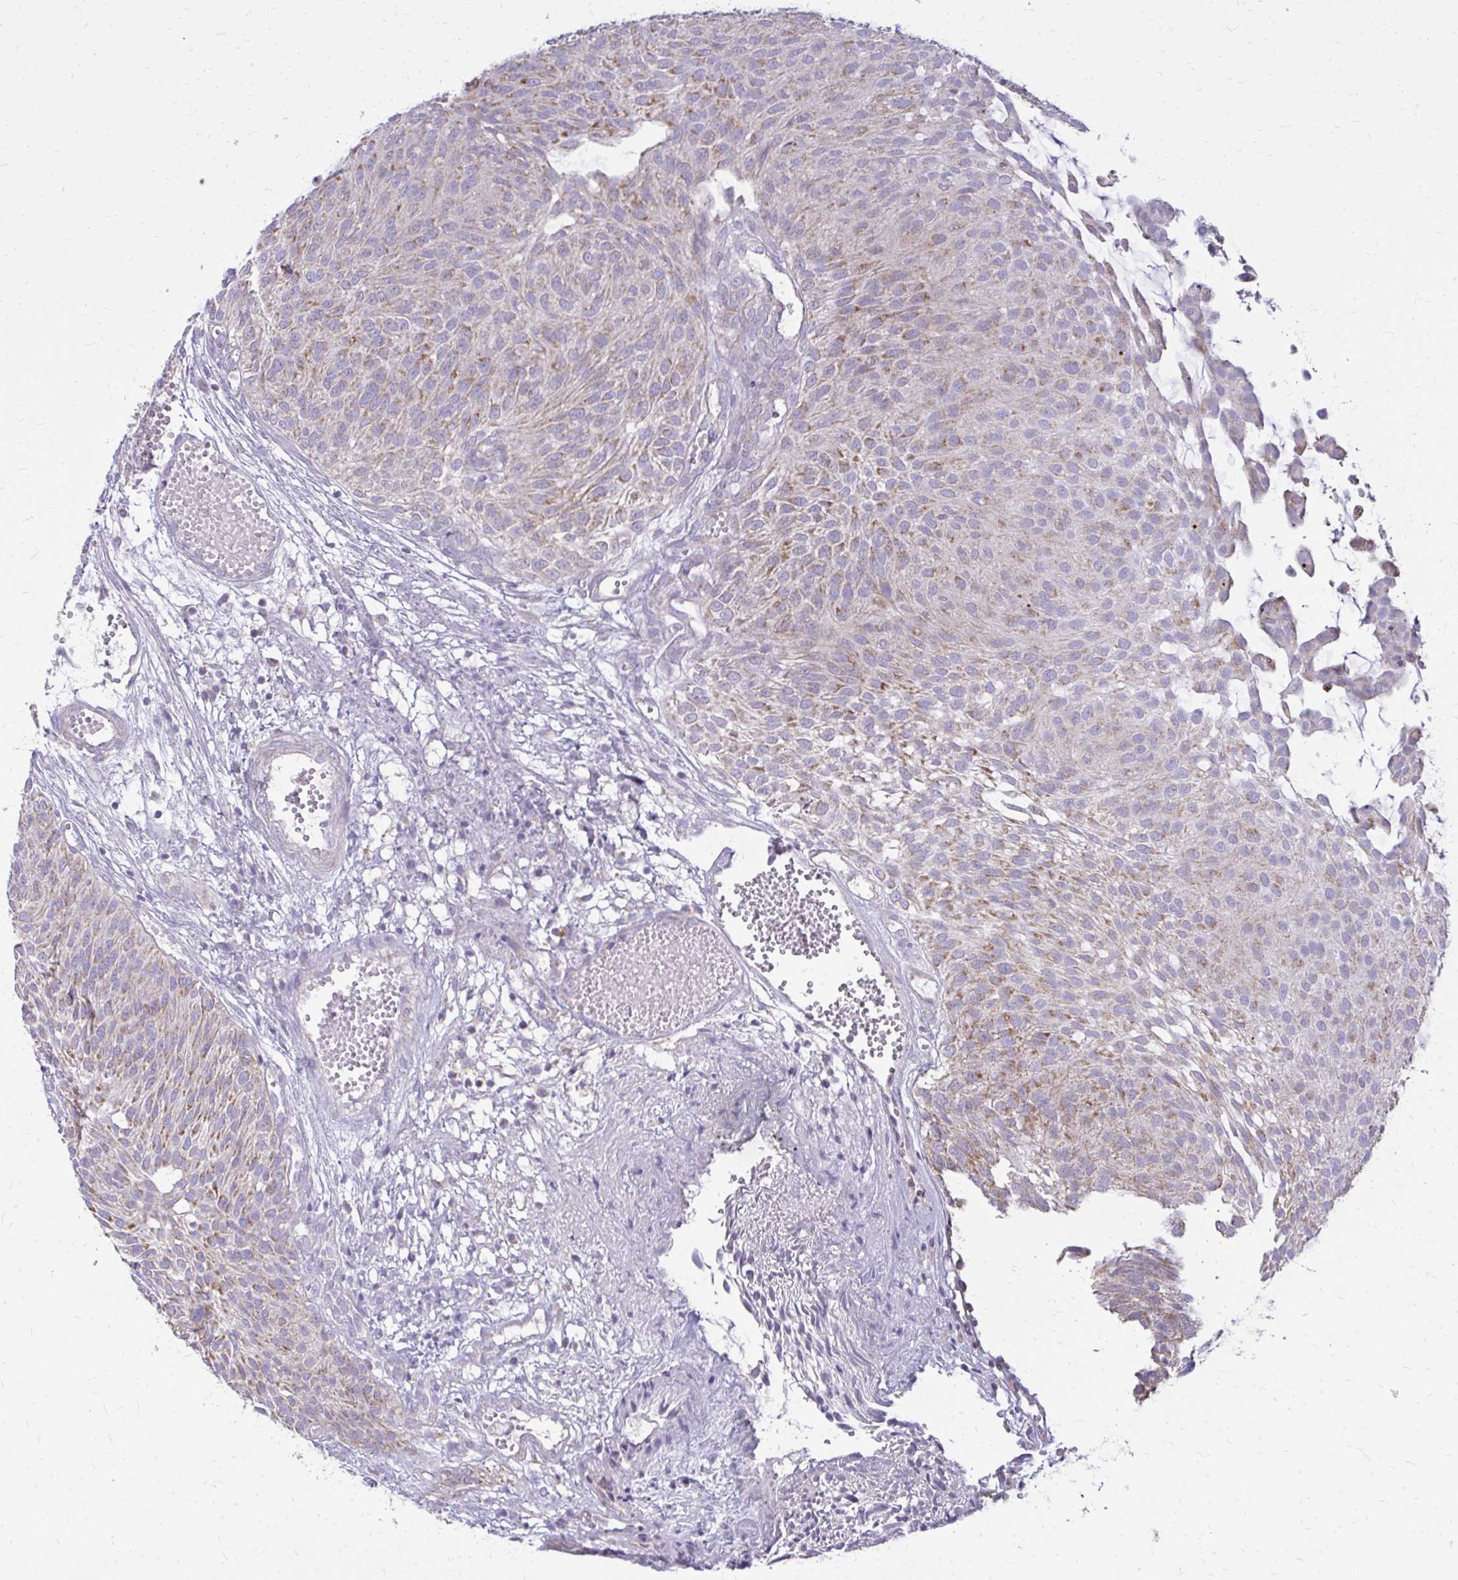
{"staining": {"intensity": "weak", "quantity": "25%-75%", "location": "cytoplasmic/membranous"}, "tissue": "urothelial cancer", "cell_type": "Tumor cells", "image_type": "cancer", "snomed": [{"axis": "morphology", "description": "Urothelial carcinoma, NOS"}, {"axis": "topography", "description": "Urinary bladder"}], "caption": "The photomicrograph exhibits immunohistochemical staining of transitional cell carcinoma. There is weak cytoplasmic/membranous expression is appreciated in about 25%-75% of tumor cells.", "gene": "RPS6KA2", "patient": {"sex": "male", "age": 84}}